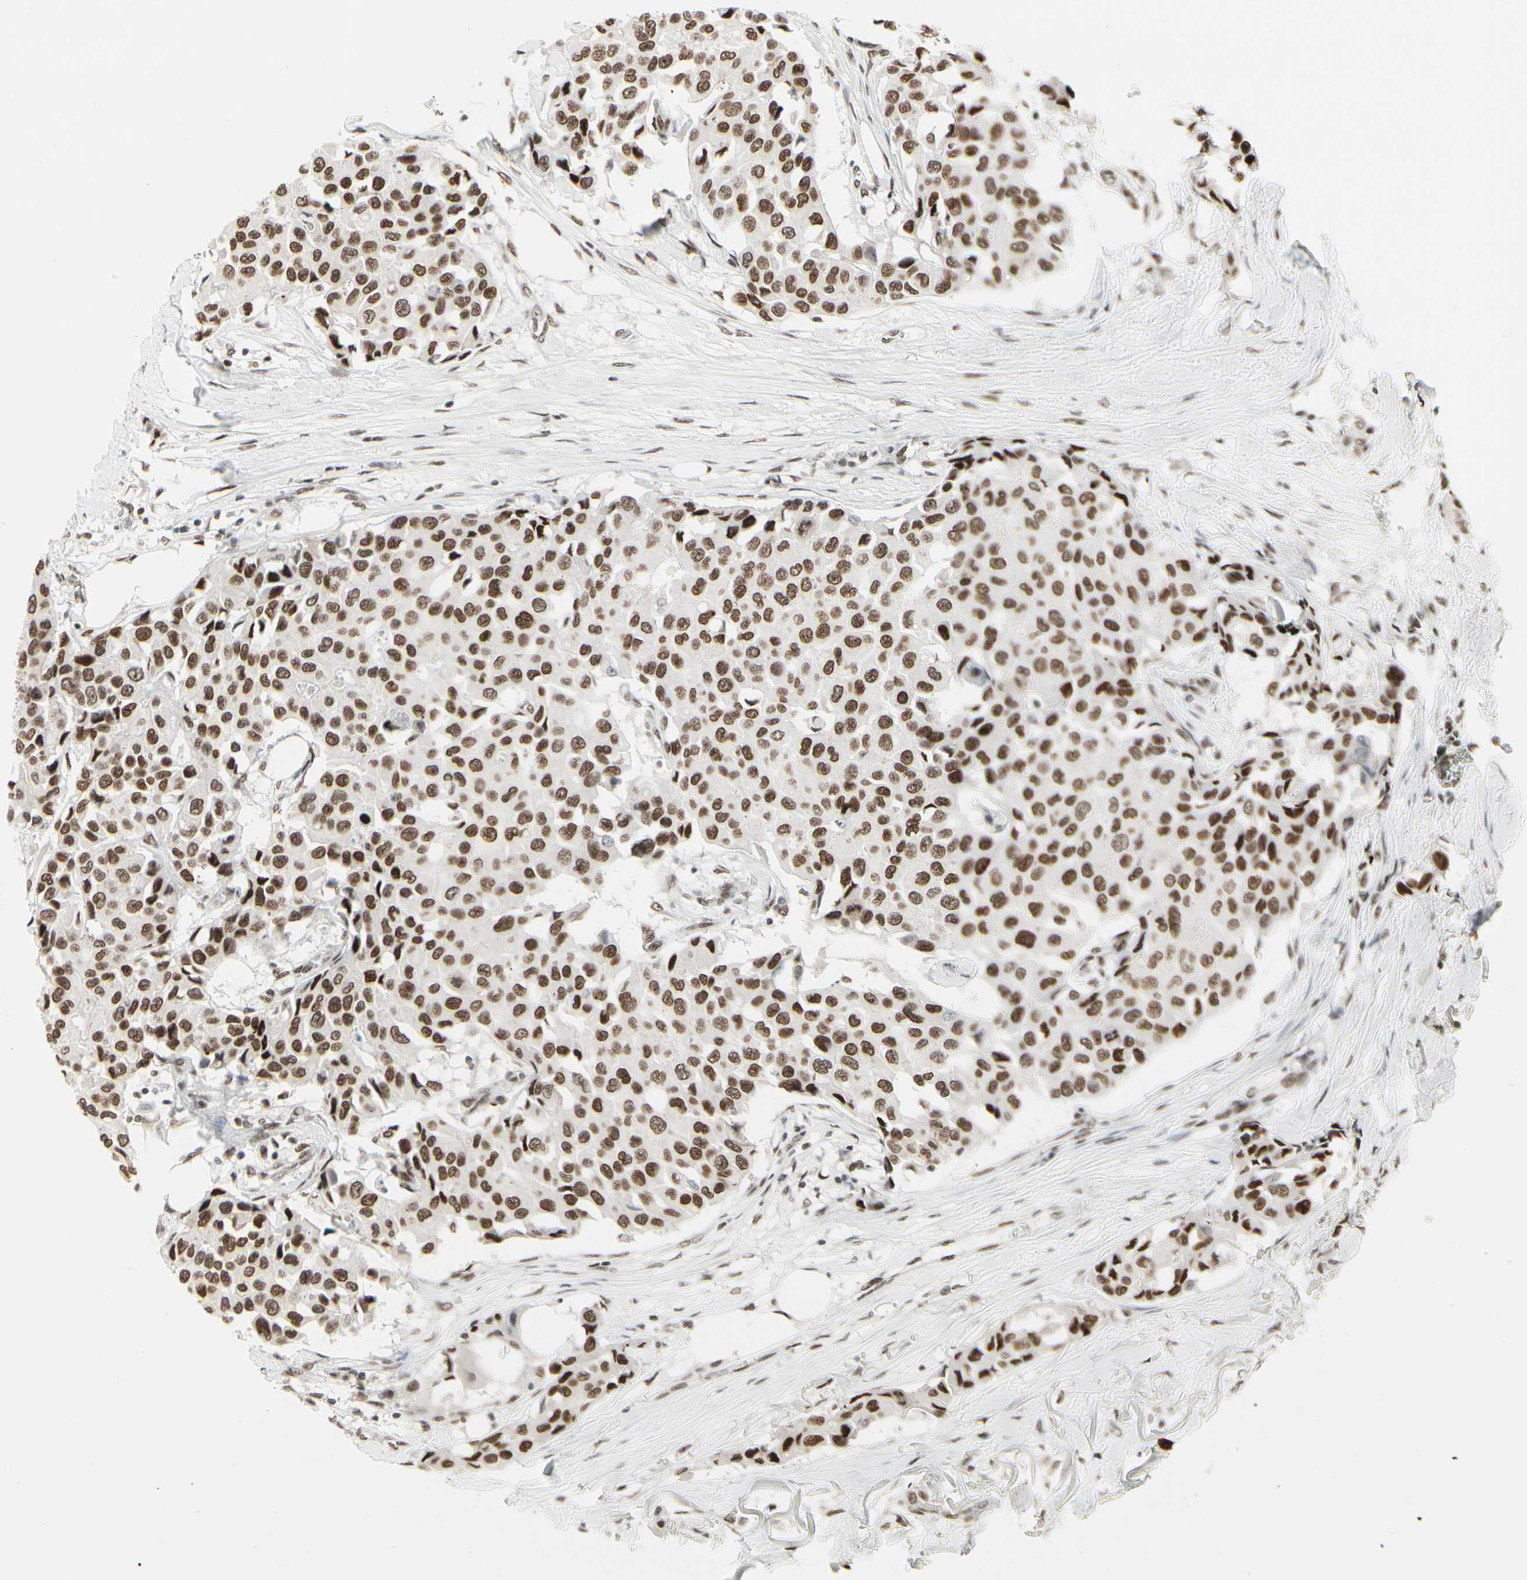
{"staining": {"intensity": "strong", "quantity": ">75%", "location": "nuclear"}, "tissue": "breast cancer", "cell_type": "Tumor cells", "image_type": "cancer", "snomed": [{"axis": "morphology", "description": "Duct carcinoma"}, {"axis": "topography", "description": "Breast"}], "caption": "Immunohistochemistry (IHC) of human breast cancer (invasive ductal carcinoma) exhibits high levels of strong nuclear staining in approximately >75% of tumor cells.", "gene": "HMG20A", "patient": {"sex": "female", "age": 80}}